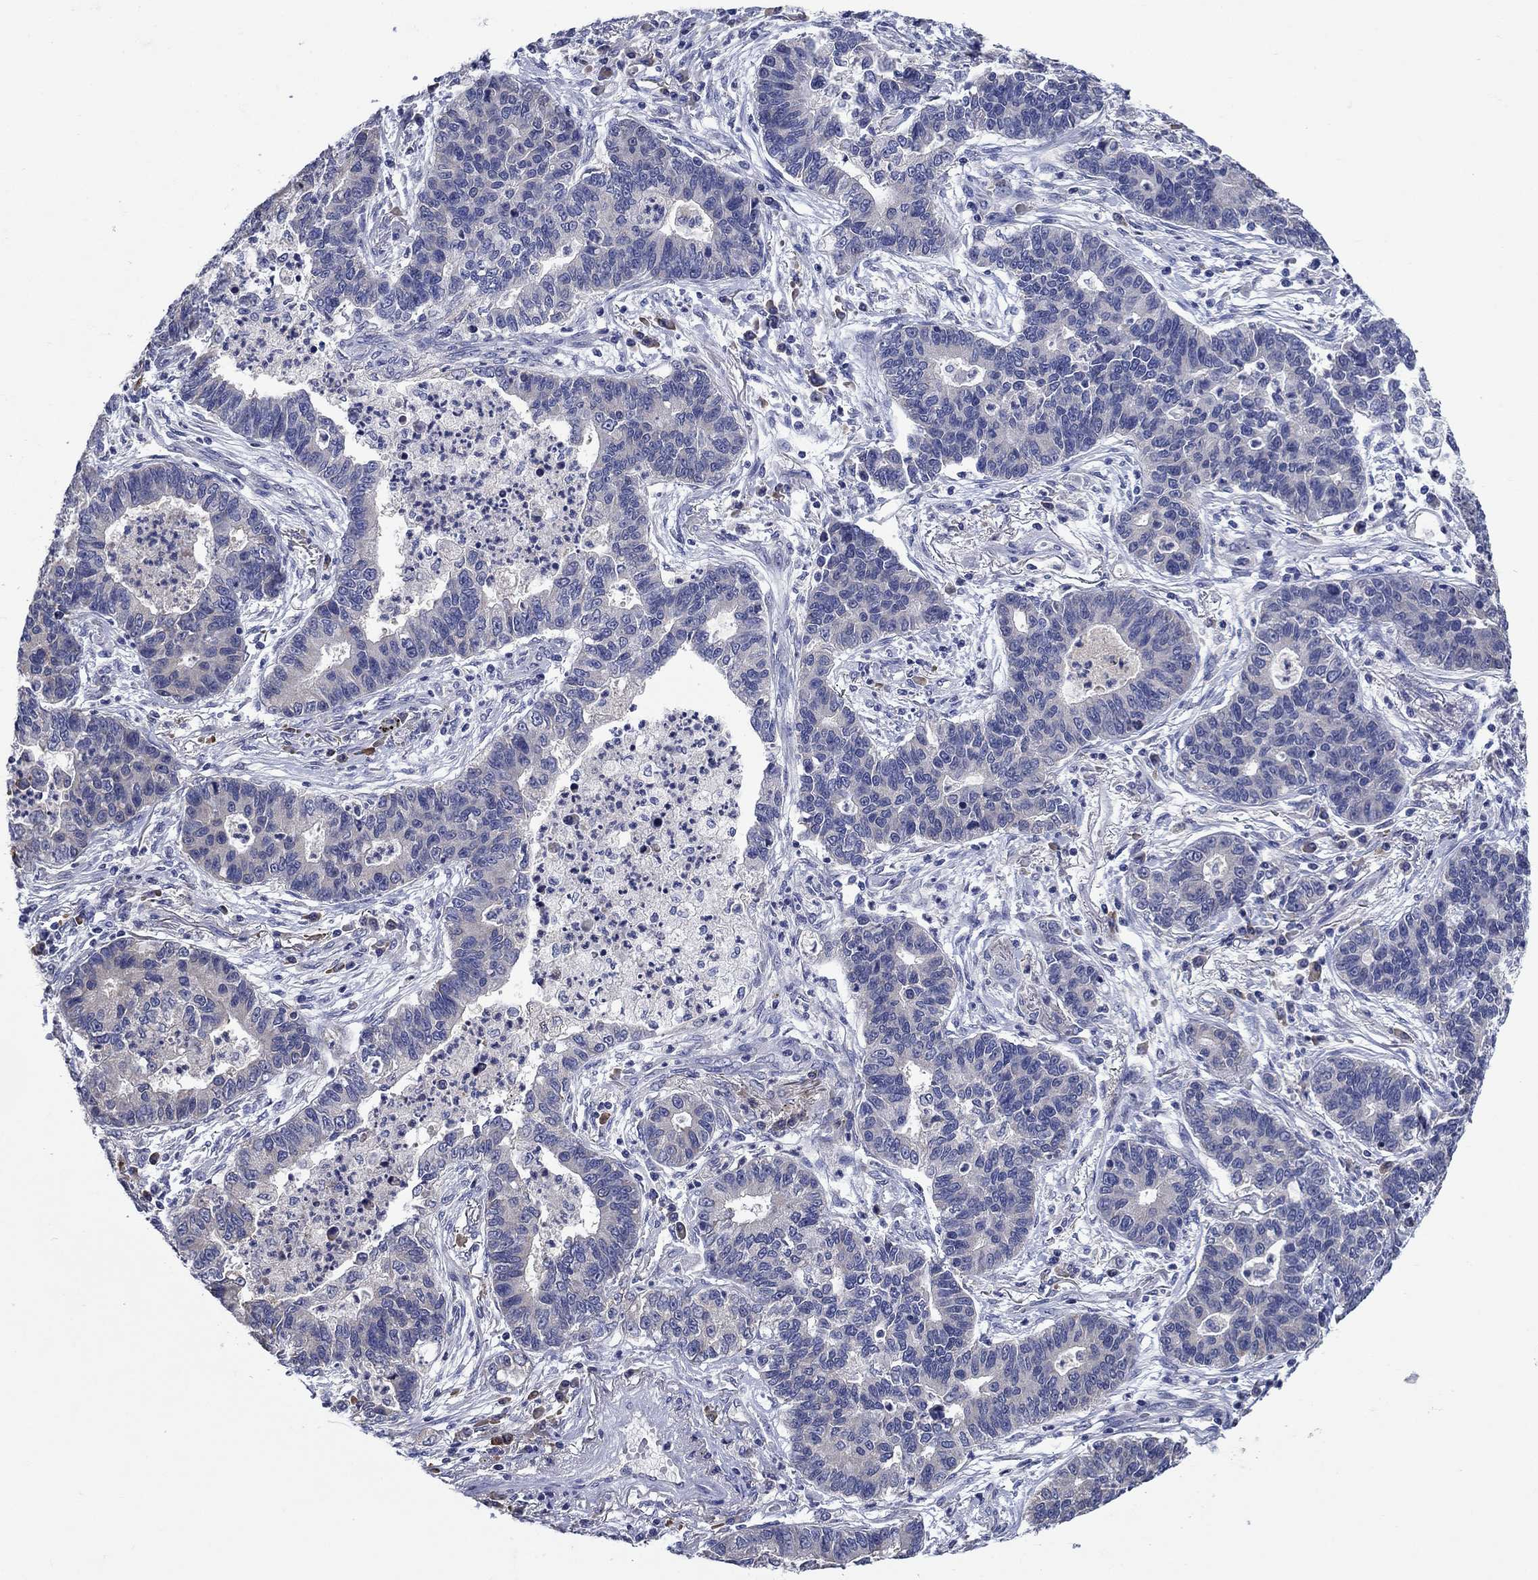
{"staining": {"intensity": "negative", "quantity": "none", "location": "none"}, "tissue": "lung cancer", "cell_type": "Tumor cells", "image_type": "cancer", "snomed": [{"axis": "morphology", "description": "Adenocarcinoma, NOS"}, {"axis": "topography", "description": "Lung"}], "caption": "The image shows no significant staining in tumor cells of lung adenocarcinoma.", "gene": "SULT2B1", "patient": {"sex": "female", "age": 57}}